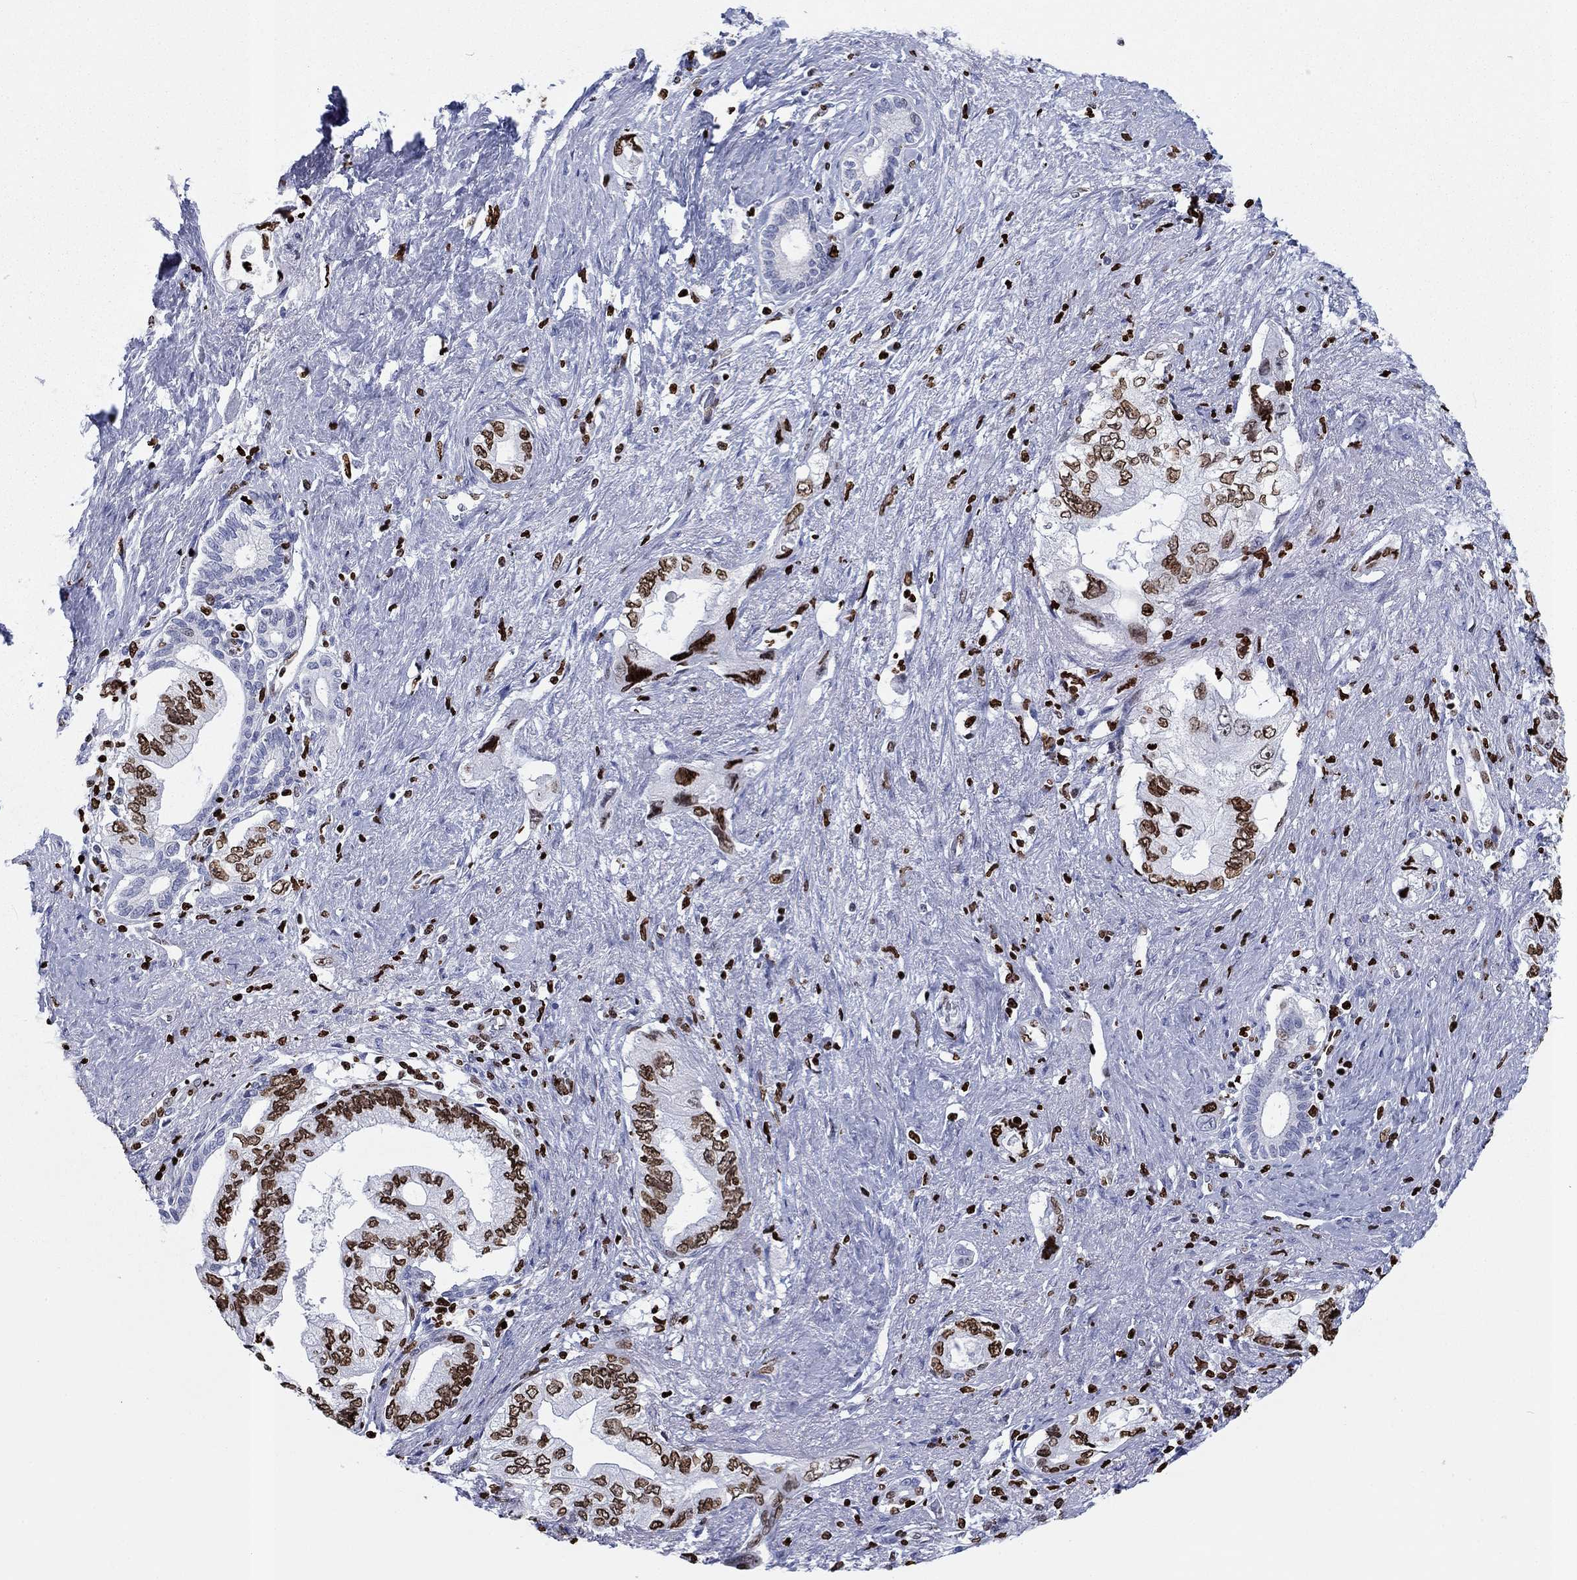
{"staining": {"intensity": "strong", "quantity": "25%-75%", "location": "nuclear"}, "tissue": "pancreatic cancer", "cell_type": "Tumor cells", "image_type": "cancer", "snomed": [{"axis": "morphology", "description": "Adenocarcinoma, NOS"}, {"axis": "topography", "description": "Pancreas"}], "caption": "Protein staining of pancreatic adenocarcinoma tissue displays strong nuclear expression in about 25%-75% of tumor cells.", "gene": "H1-5", "patient": {"sex": "female", "age": 73}}